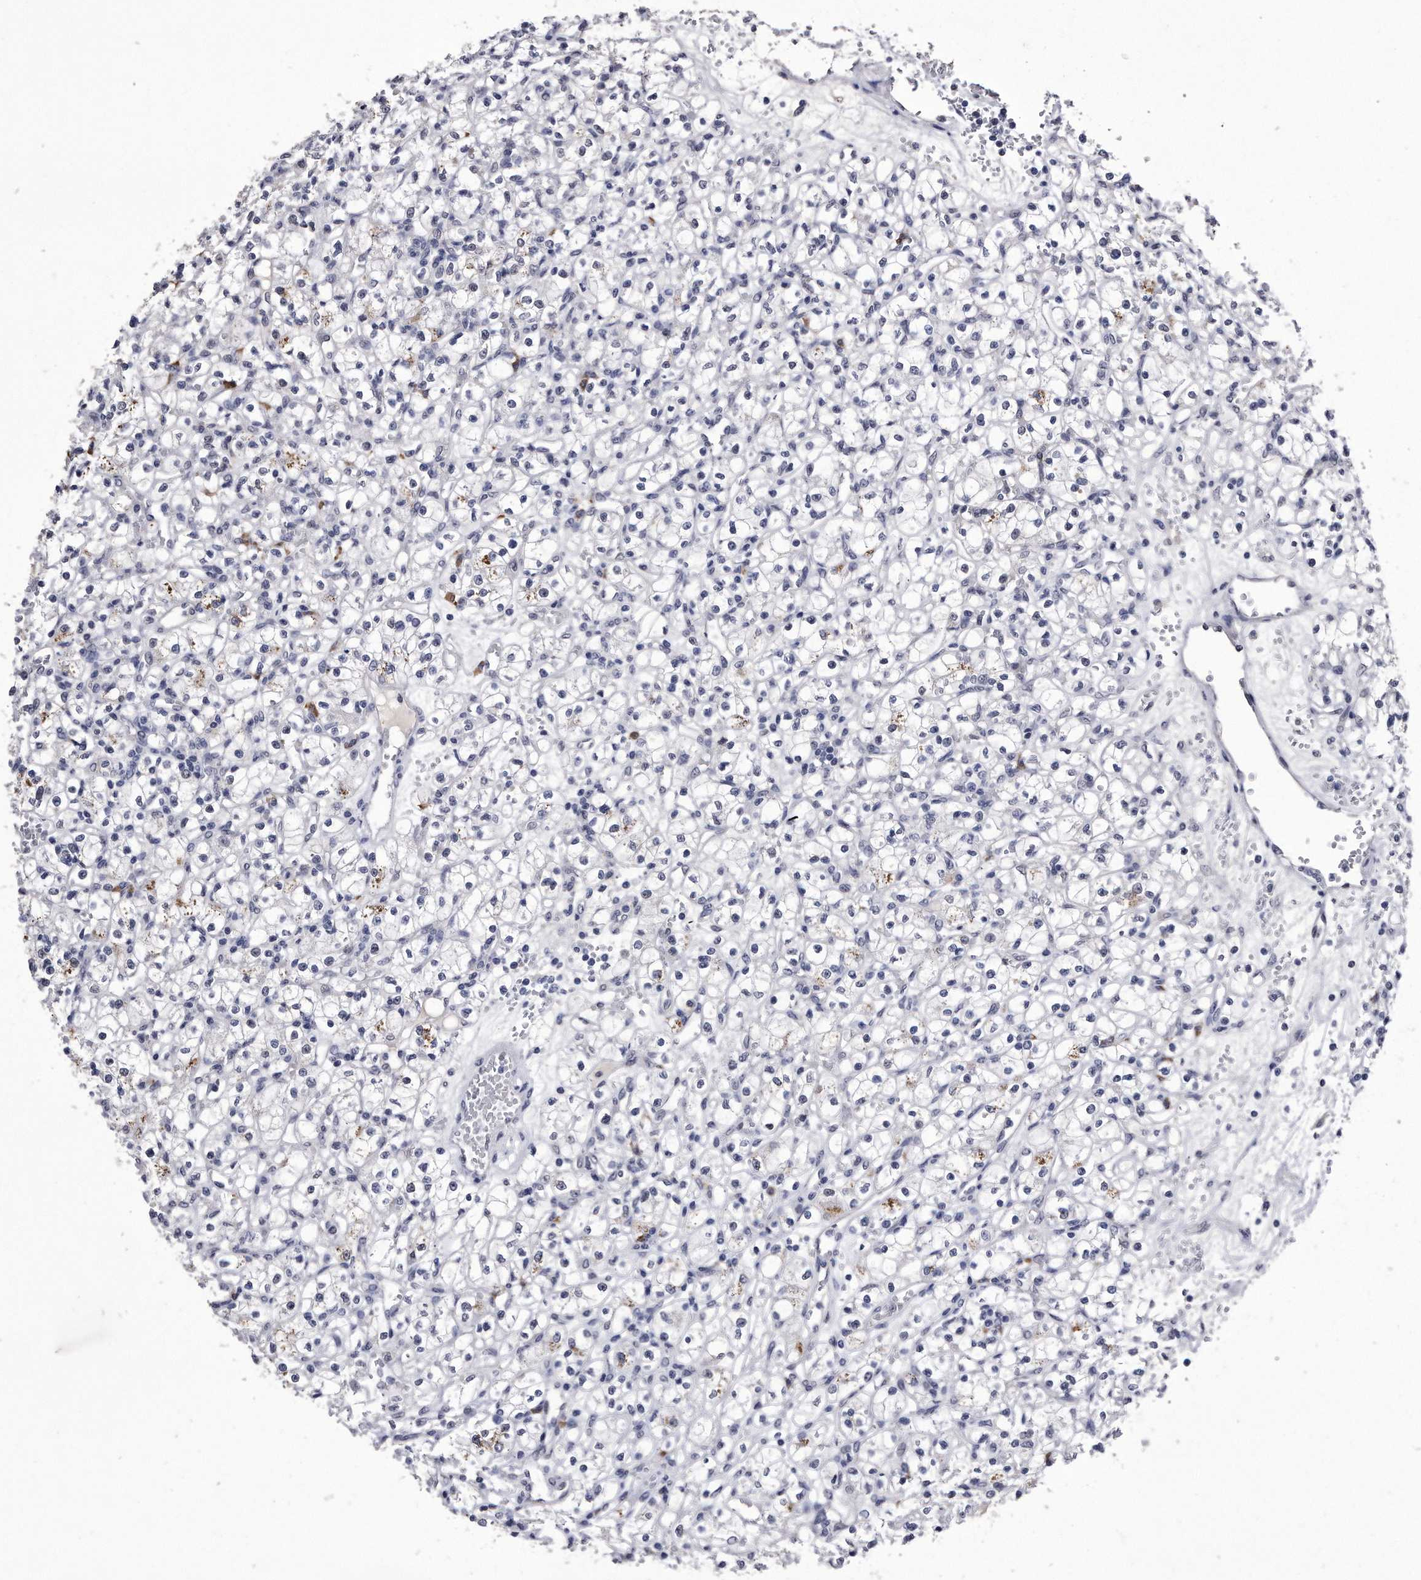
{"staining": {"intensity": "negative", "quantity": "none", "location": "none"}, "tissue": "renal cancer", "cell_type": "Tumor cells", "image_type": "cancer", "snomed": [{"axis": "morphology", "description": "Adenocarcinoma, NOS"}, {"axis": "topography", "description": "Kidney"}], "caption": "This is an IHC histopathology image of renal cancer (adenocarcinoma). There is no positivity in tumor cells.", "gene": "KCTD8", "patient": {"sex": "female", "age": 59}}